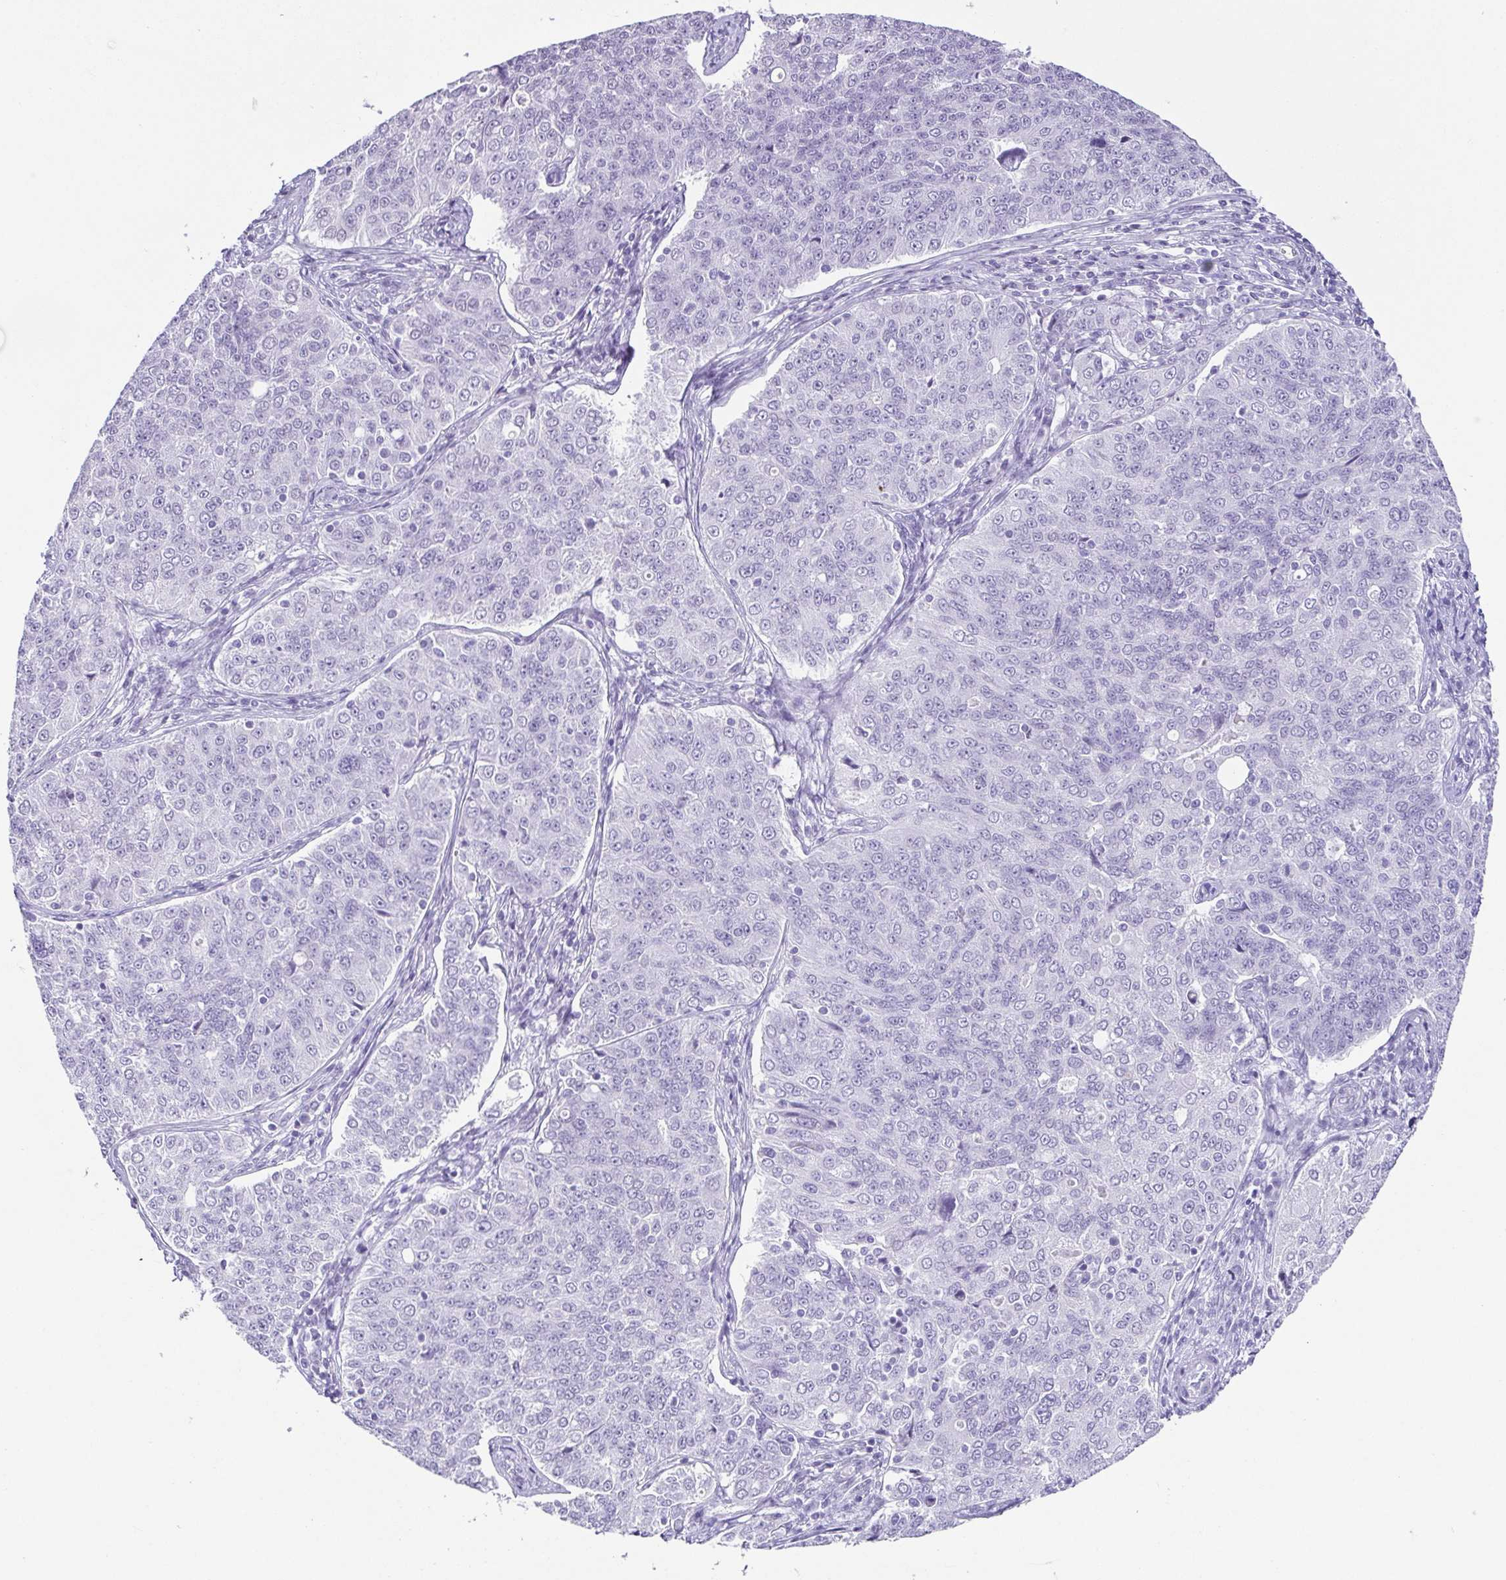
{"staining": {"intensity": "negative", "quantity": "none", "location": "none"}, "tissue": "endometrial cancer", "cell_type": "Tumor cells", "image_type": "cancer", "snomed": [{"axis": "morphology", "description": "Adenocarcinoma, NOS"}, {"axis": "topography", "description": "Endometrium"}], "caption": "There is no significant expression in tumor cells of endometrial adenocarcinoma.", "gene": "ESX1", "patient": {"sex": "female", "age": 43}}